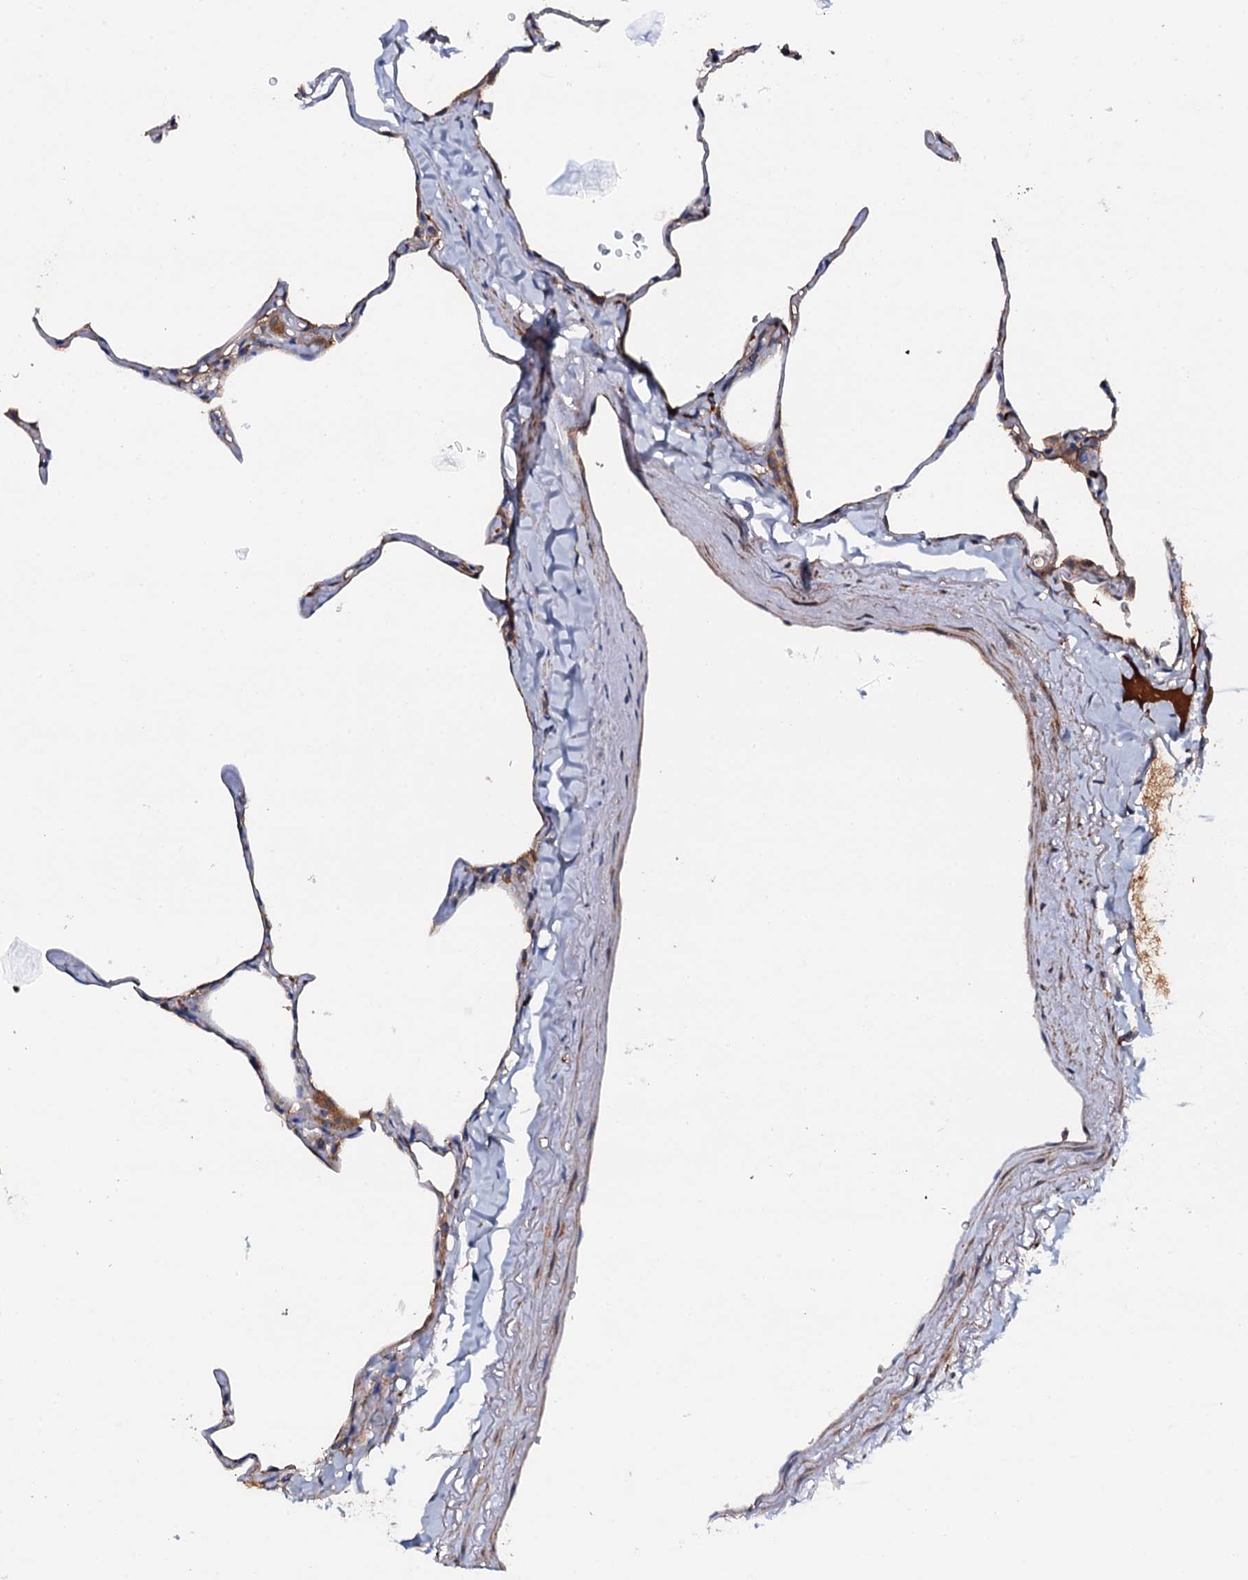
{"staining": {"intensity": "weak", "quantity": "25%-75%", "location": "cytoplasmic/membranous"}, "tissue": "lung", "cell_type": "Alveolar cells", "image_type": "normal", "snomed": [{"axis": "morphology", "description": "Normal tissue, NOS"}, {"axis": "topography", "description": "Lung"}], "caption": "Immunohistochemistry image of unremarkable human lung stained for a protein (brown), which exhibits low levels of weak cytoplasmic/membranous staining in approximately 25%-75% of alveolar cells.", "gene": "NEK1", "patient": {"sex": "male", "age": 65}}